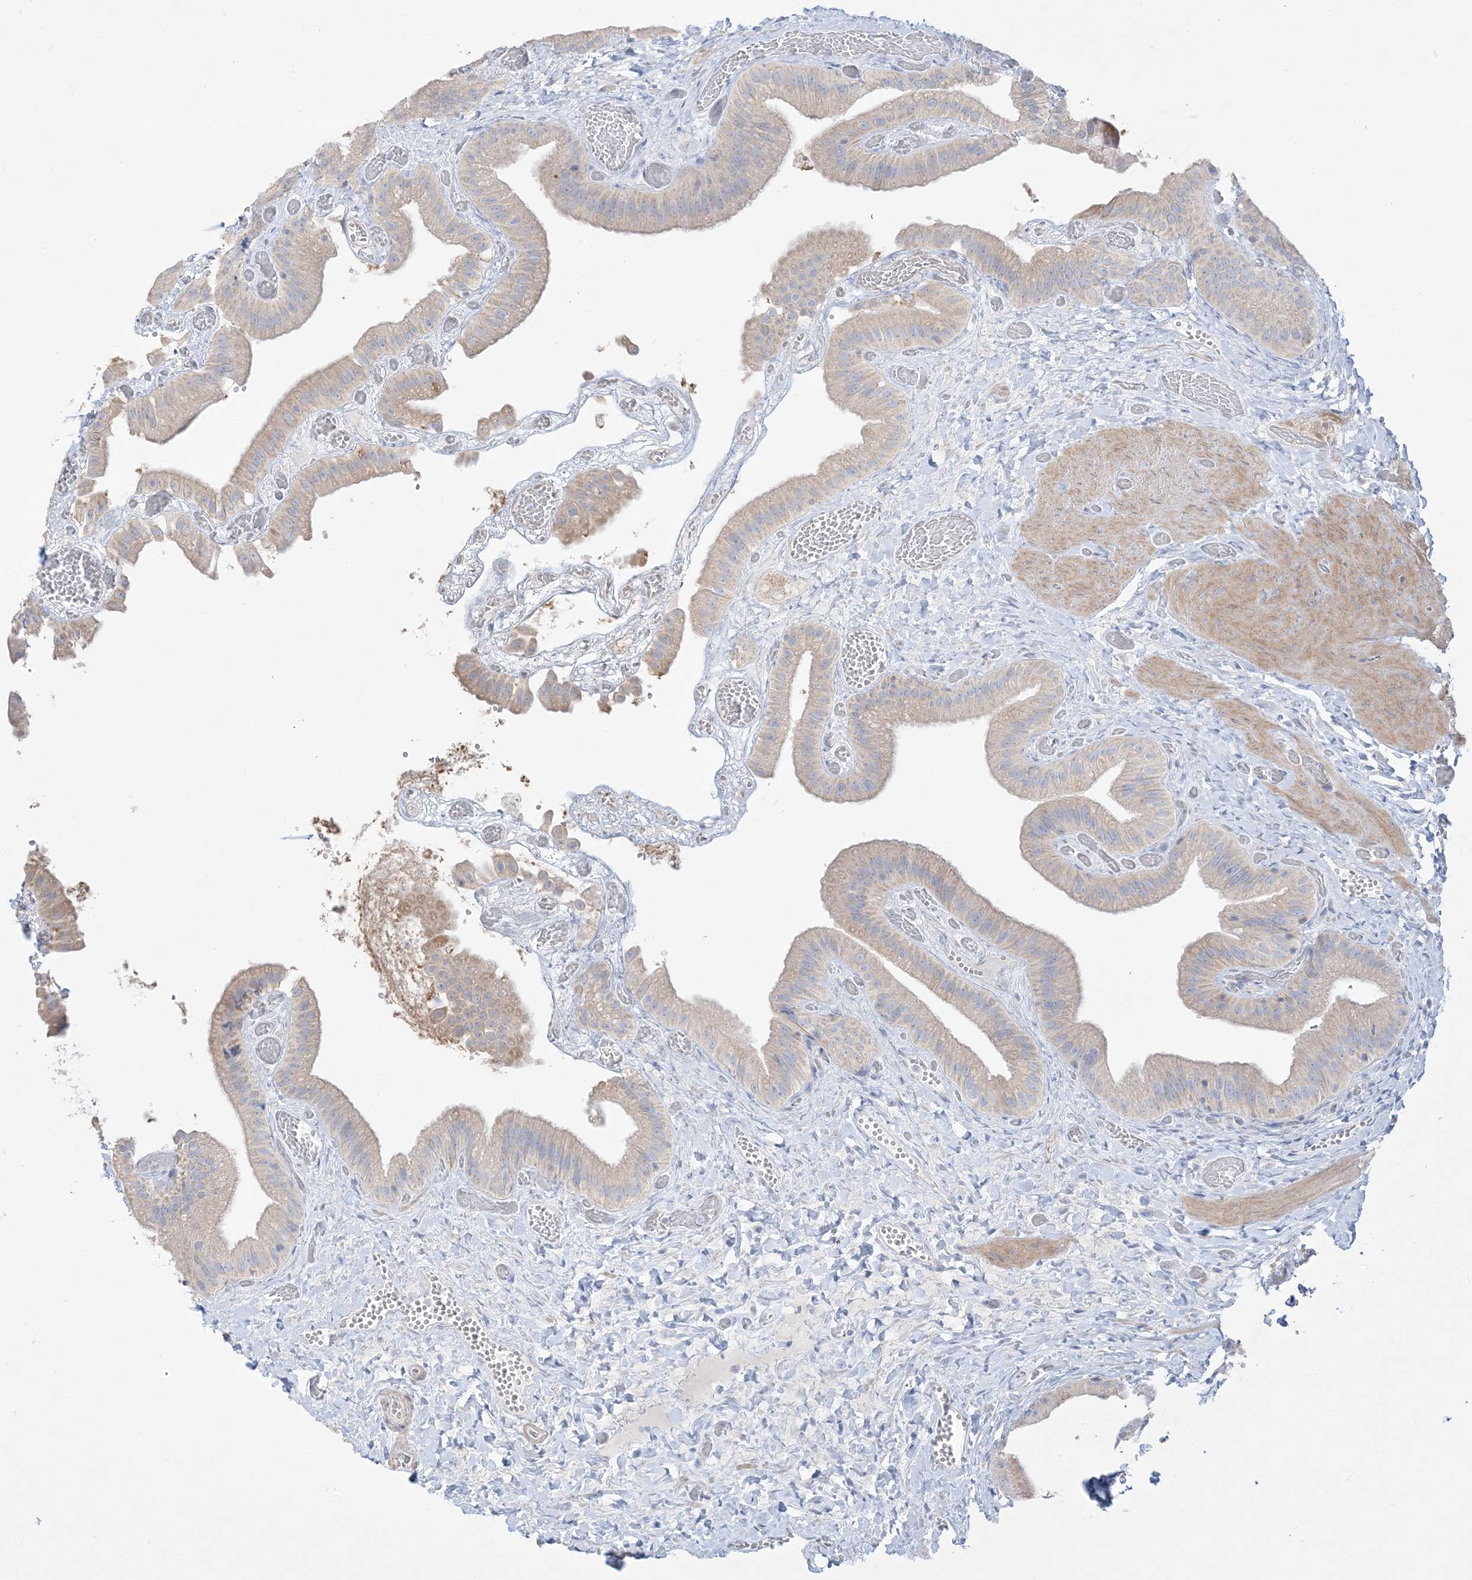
{"staining": {"intensity": "weak", "quantity": ">75%", "location": "cytoplasmic/membranous"}, "tissue": "gallbladder", "cell_type": "Glandular cells", "image_type": "normal", "snomed": [{"axis": "morphology", "description": "Normal tissue, NOS"}, {"axis": "topography", "description": "Gallbladder"}], "caption": "Immunohistochemical staining of normal gallbladder shows low levels of weak cytoplasmic/membranous expression in about >75% of glandular cells.", "gene": "FAM184A", "patient": {"sex": "female", "age": 64}}